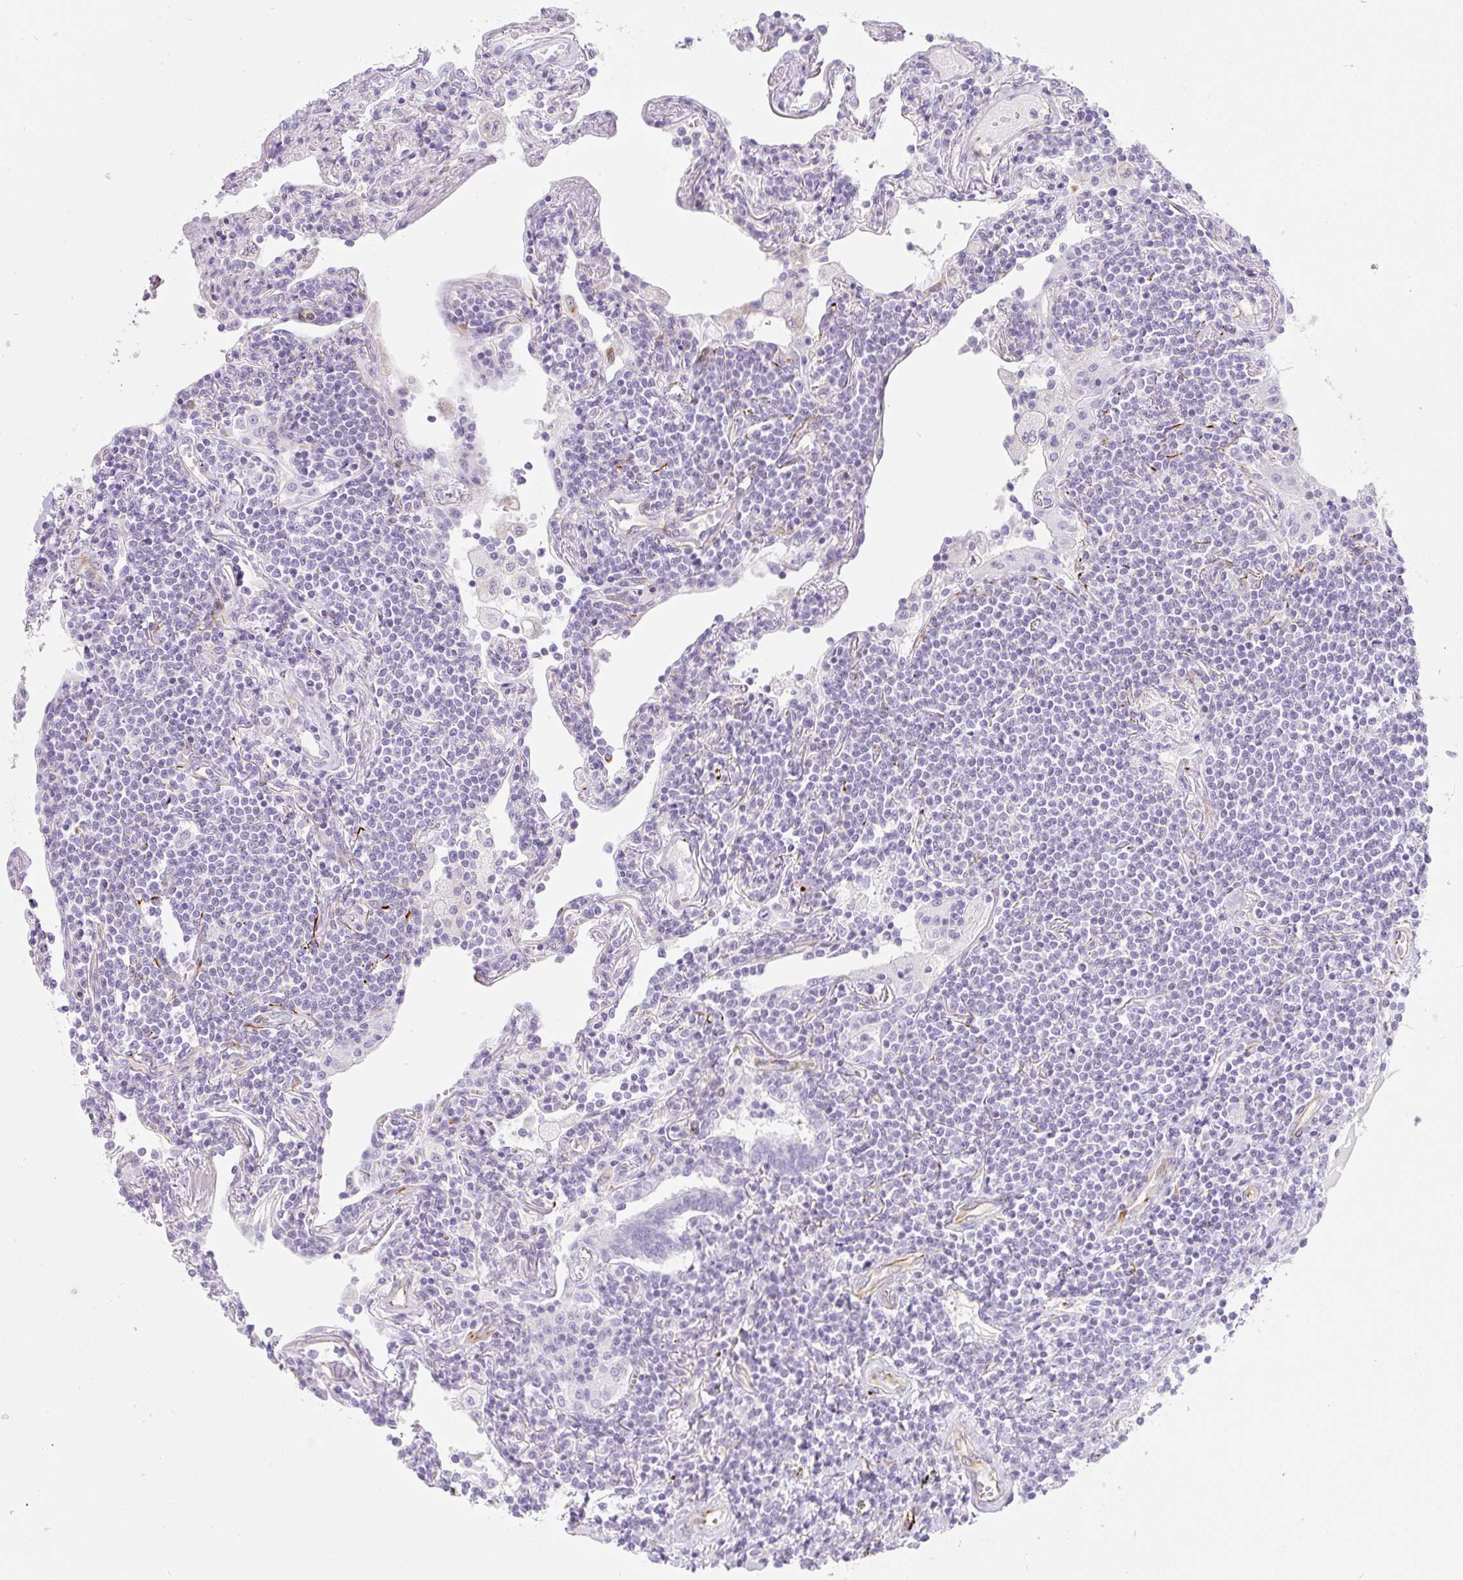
{"staining": {"intensity": "negative", "quantity": "none", "location": "none"}, "tissue": "lymphoma", "cell_type": "Tumor cells", "image_type": "cancer", "snomed": [{"axis": "morphology", "description": "Malignant lymphoma, non-Hodgkin's type, Low grade"}, {"axis": "topography", "description": "Lung"}], "caption": "The image demonstrates no staining of tumor cells in lymphoma. (DAB immunohistochemistry visualized using brightfield microscopy, high magnification).", "gene": "ZNF689", "patient": {"sex": "female", "age": 71}}